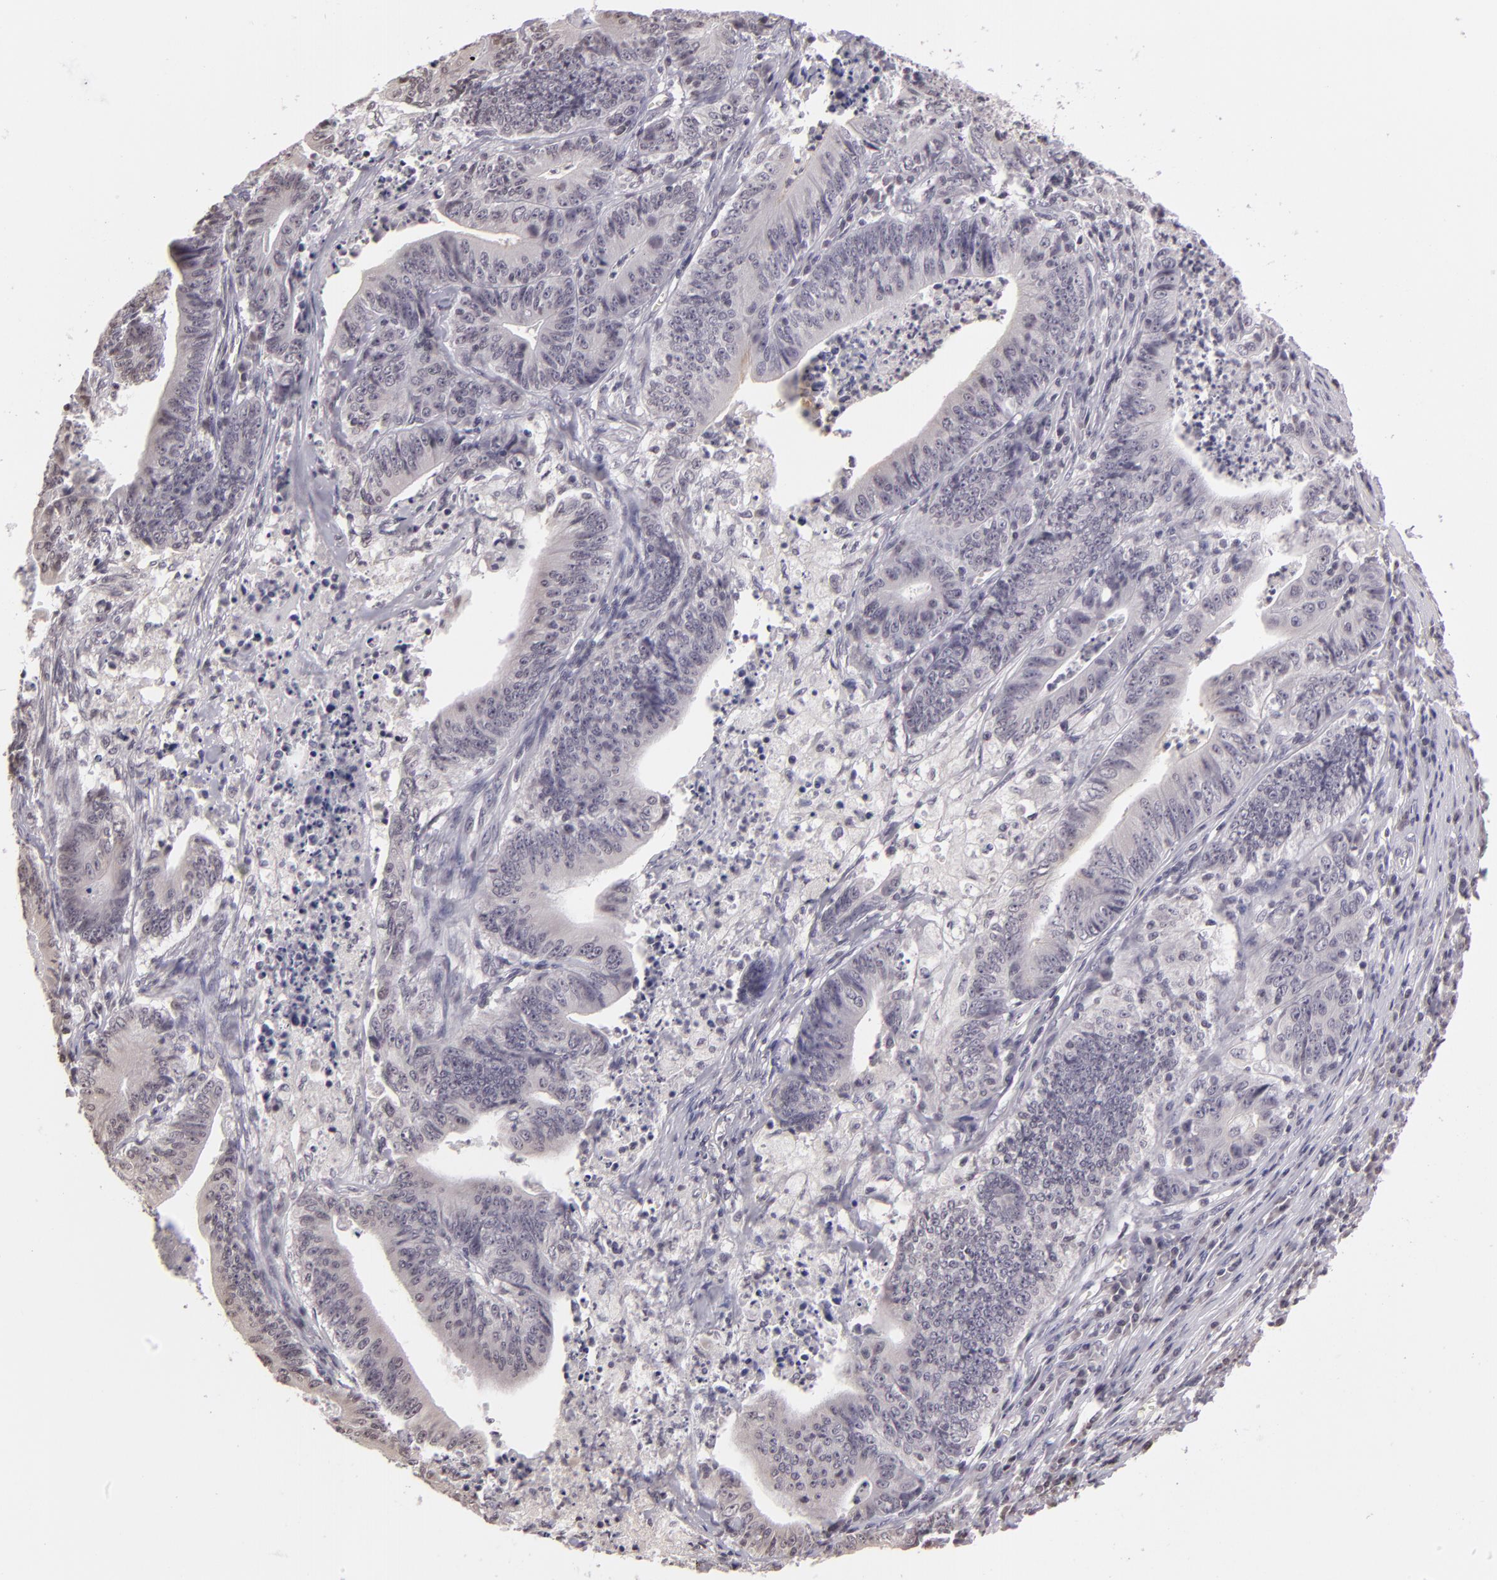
{"staining": {"intensity": "weak", "quantity": "<25%", "location": "cytoplasmic/membranous"}, "tissue": "stomach cancer", "cell_type": "Tumor cells", "image_type": "cancer", "snomed": [{"axis": "morphology", "description": "Adenocarcinoma, NOS"}, {"axis": "topography", "description": "Stomach, lower"}], "caption": "Tumor cells are negative for brown protein staining in stomach cancer (adenocarcinoma).", "gene": "MUC1", "patient": {"sex": "female", "age": 86}}